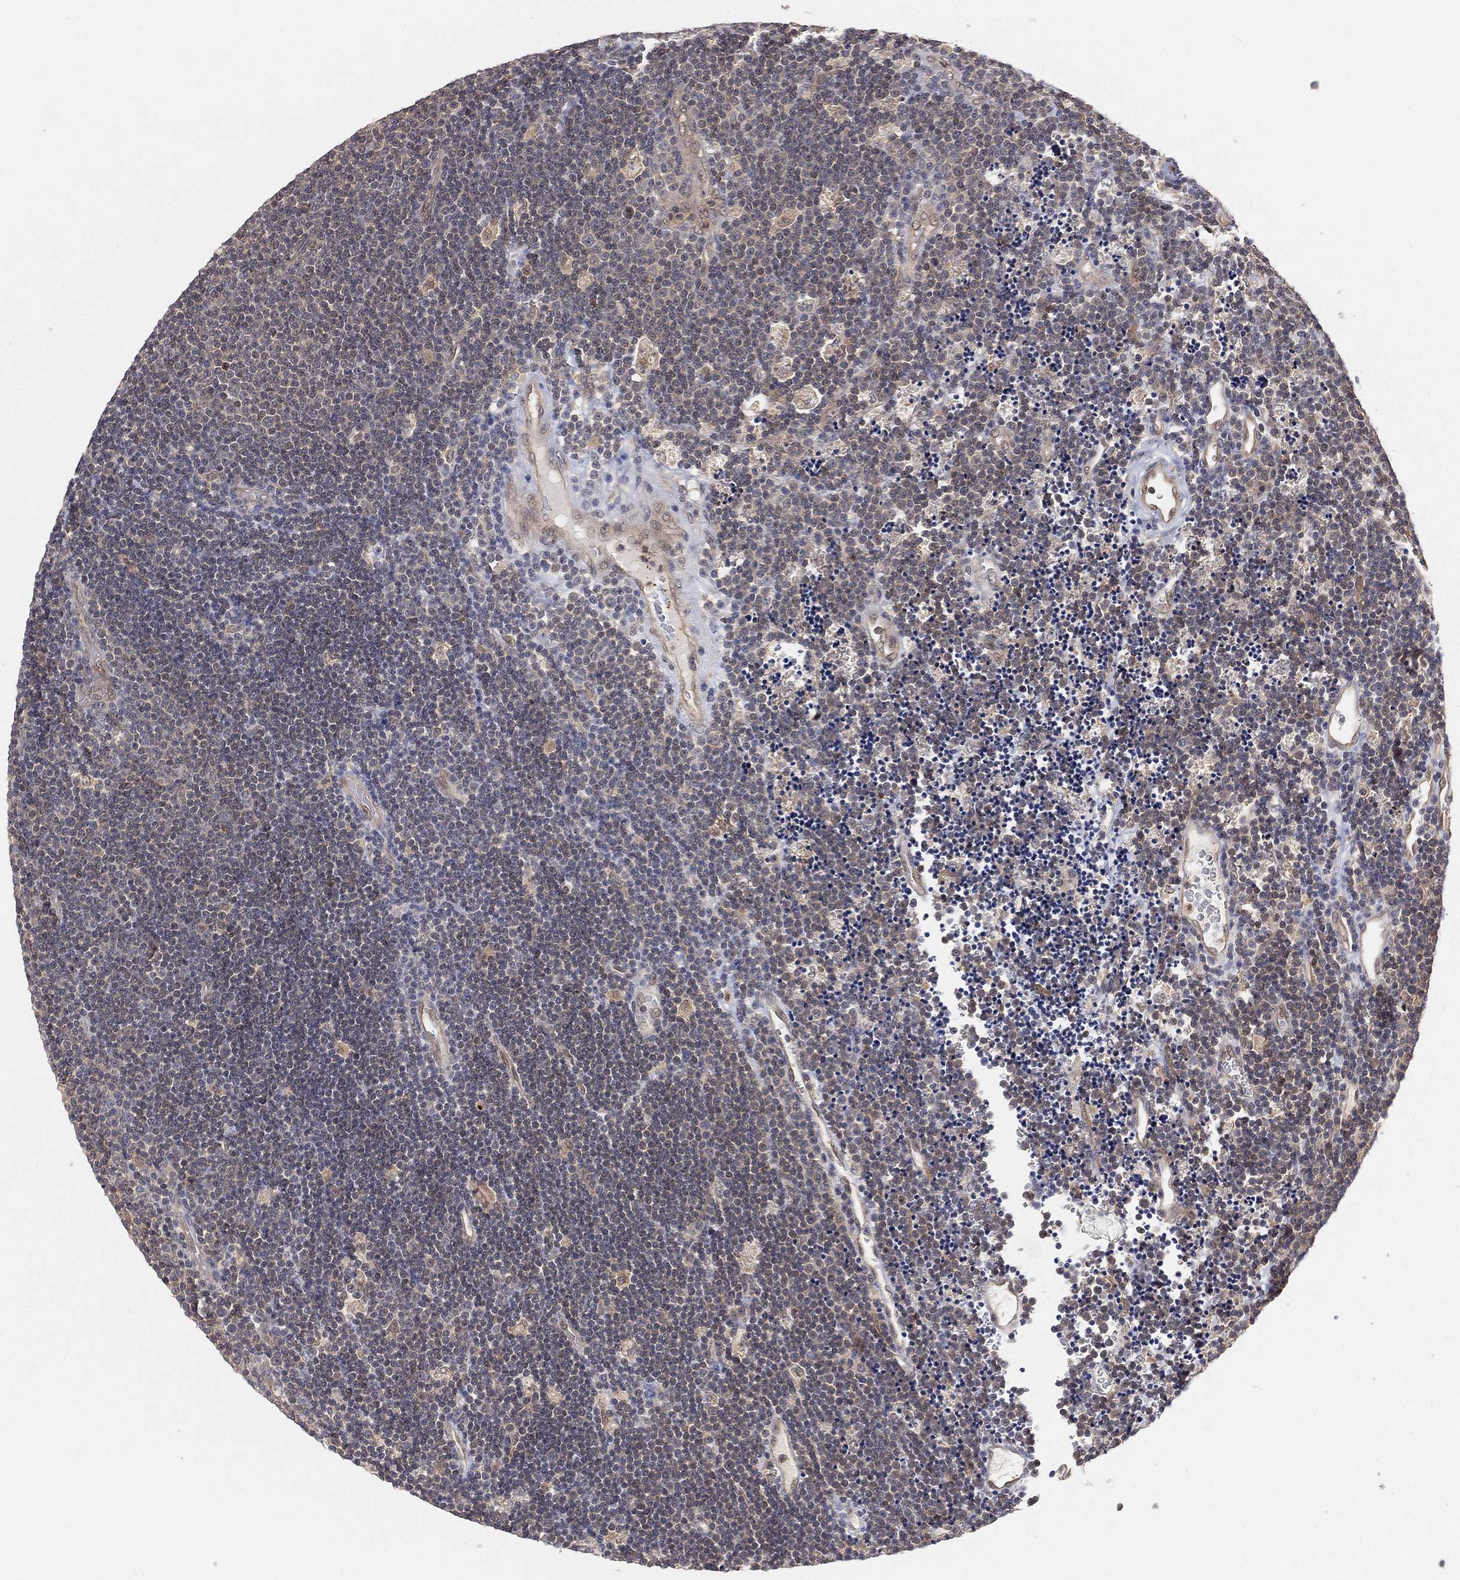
{"staining": {"intensity": "negative", "quantity": "none", "location": "none"}, "tissue": "lymphoma", "cell_type": "Tumor cells", "image_type": "cancer", "snomed": [{"axis": "morphology", "description": "Malignant lymphoma, non-Hodgkin's type, Low grade"}, {"axis": "topography", "description": "Brain"}], "caption": "Tumor cells are negative for protein expression in human lymphoma. (DAB immunohistochemistry (IHC) visualized using brightfield microscopy, high magnification).", "gene": "MAPK1", "patient": {"sex": "female", "age": 66}}